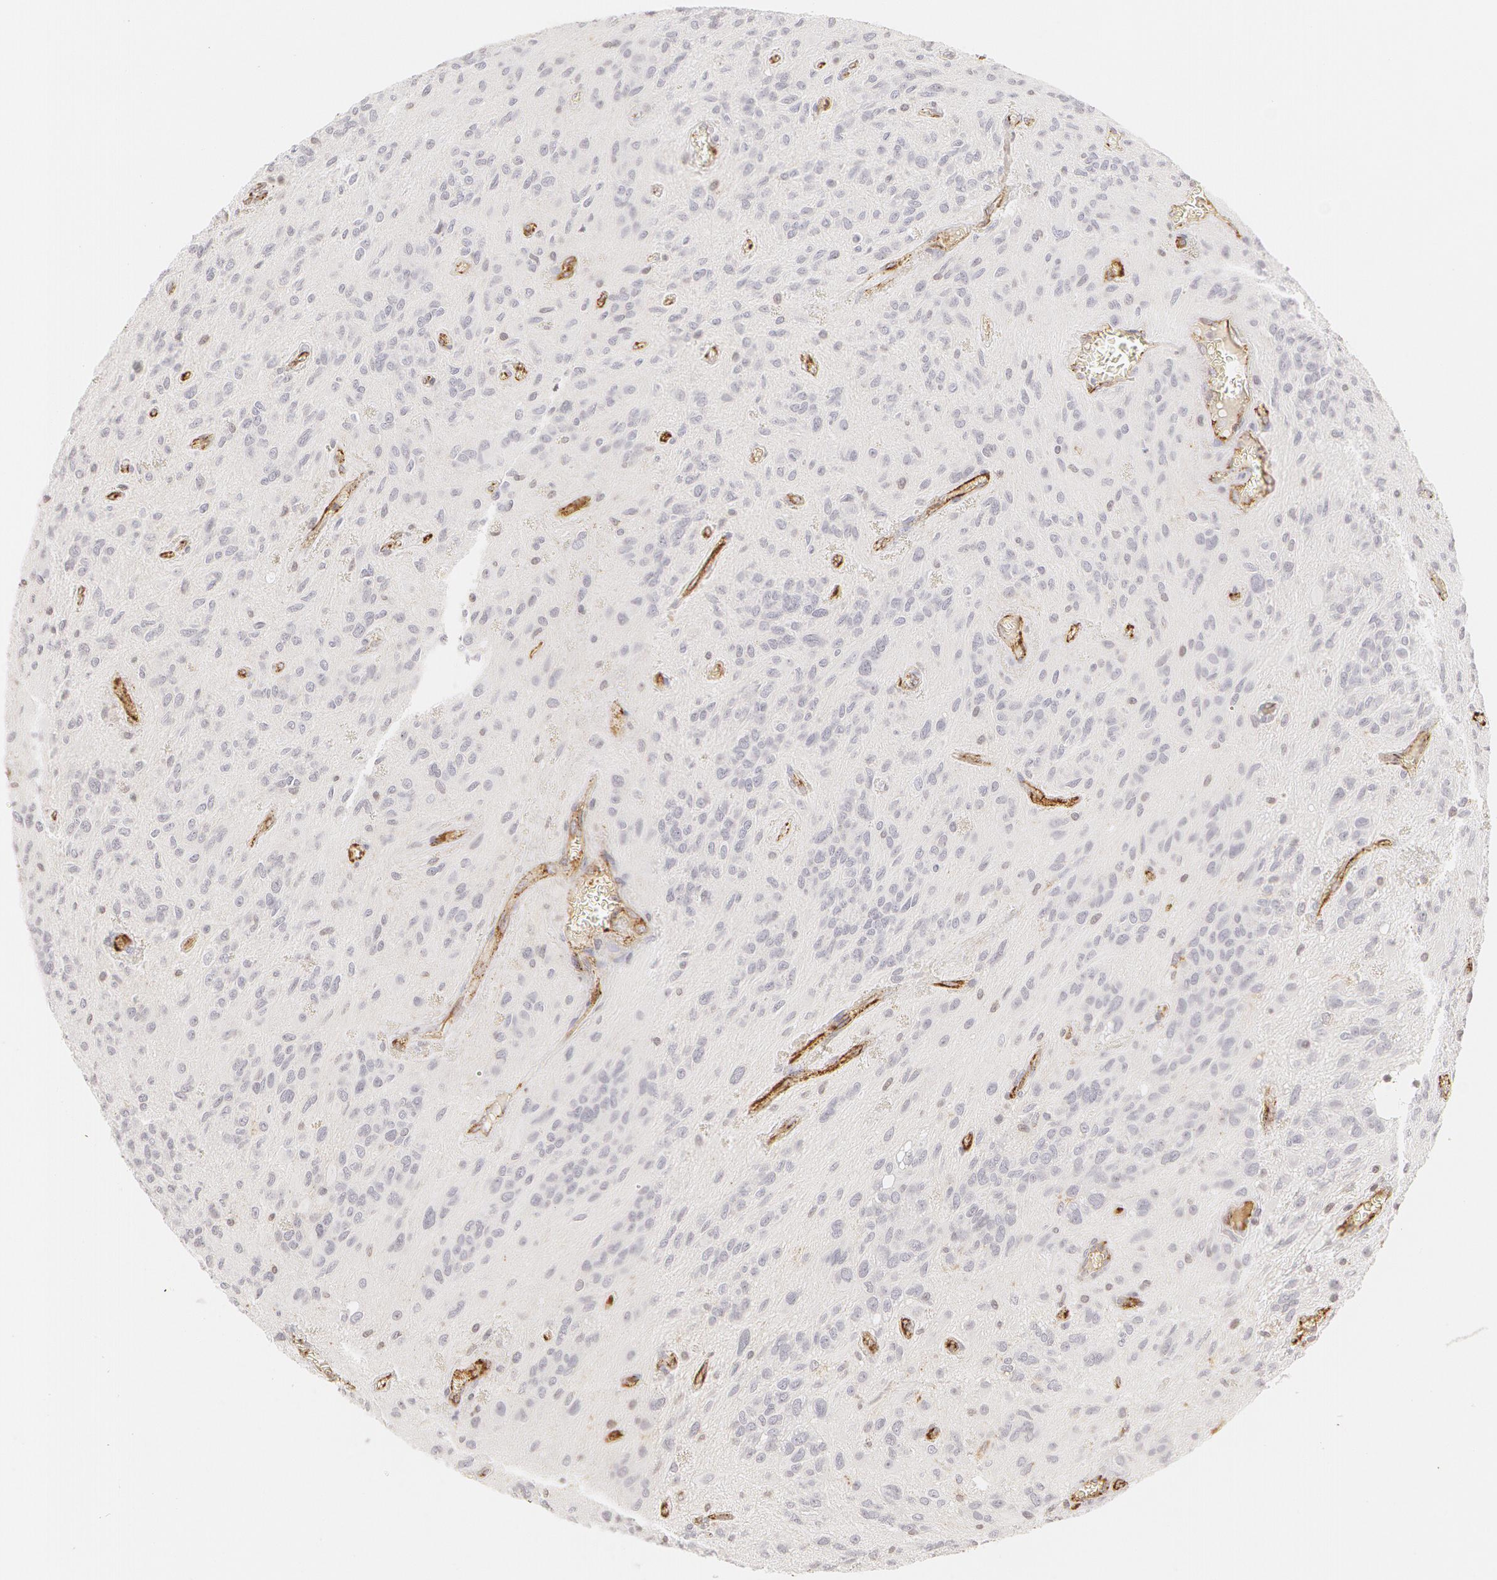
{"staining": {"intensity": "negative", "quantity": "none", "location": "none"}, "tissue": "glioma", "cell_type": "Tumor cells", "image_type": "cancer", "snomed": [{"axis": "morphology", "description": "Glioma, malignant, Low grade"}, {"axis": "topography", "description": "Brain"}], "caption": "Immunohistochemistry photomicrograph of human malignant low-grade glioma stained for a protein (brown), which displays no expression in tumor cells. (DAB immunohistochemistry, high magnification).", "gene": "VWF", "patient": {"sex": "female", "age": 15}}